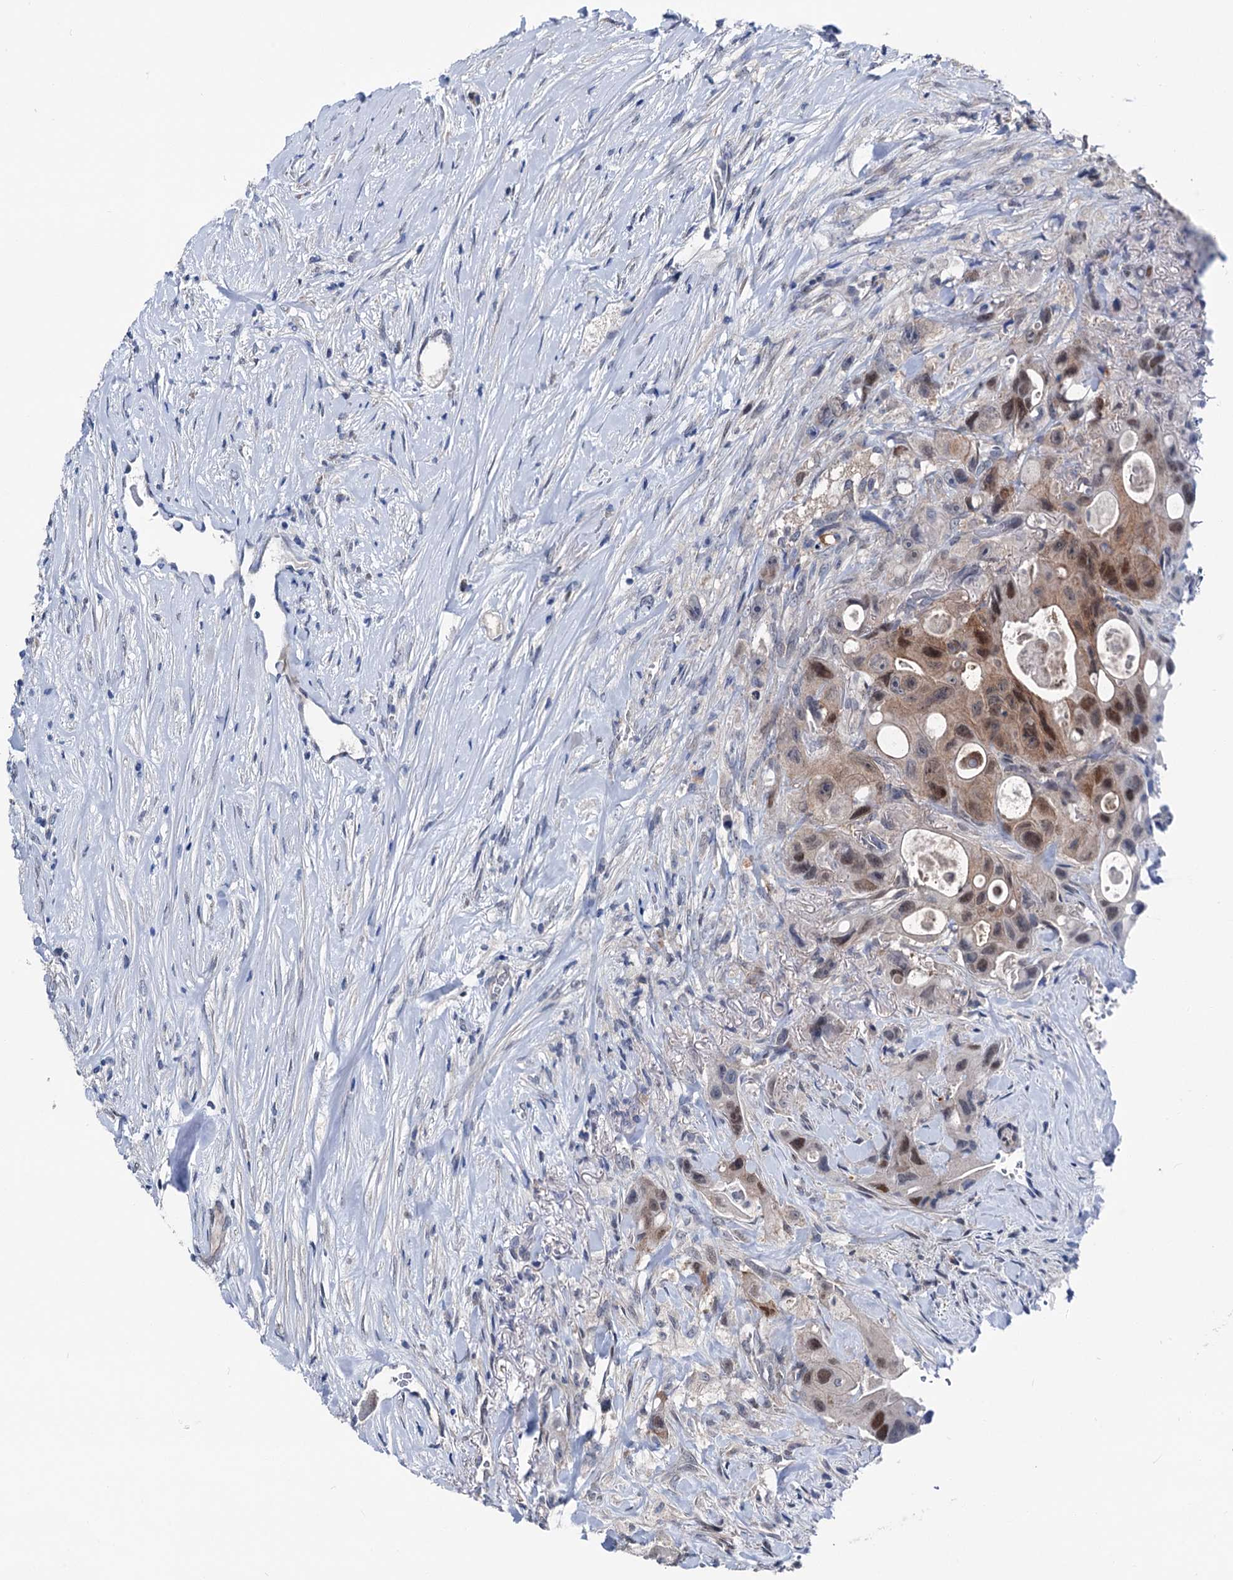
{"staining": {"intensity": "moderate", "quantity": "25%-75%", "location": "cytoplasmic/membranous,nuclear"}, "tissue": "colorectal cancer", "cell_type": "Tumor cells", "image_type": "cancer", "snomed": [{"axis": "morphology", "description": "Adenocarcinoma, NOS"}, {"axis": "topography", "description": "Colon"}], "caption": "Immunohistochemical staining of colorectal cancer (adenocarcinoma) displays medium levels of moderate cytoplasmic/membranous and nuclear protein positivity in approximately 25%-75% of tumor cells. (DAB (3,3'-diaminobenzidine) IHC, brown staining for protein, blue staining for nuclei).", "gene": "GLO1", "patient": {"sex": "female", "age": 46}}